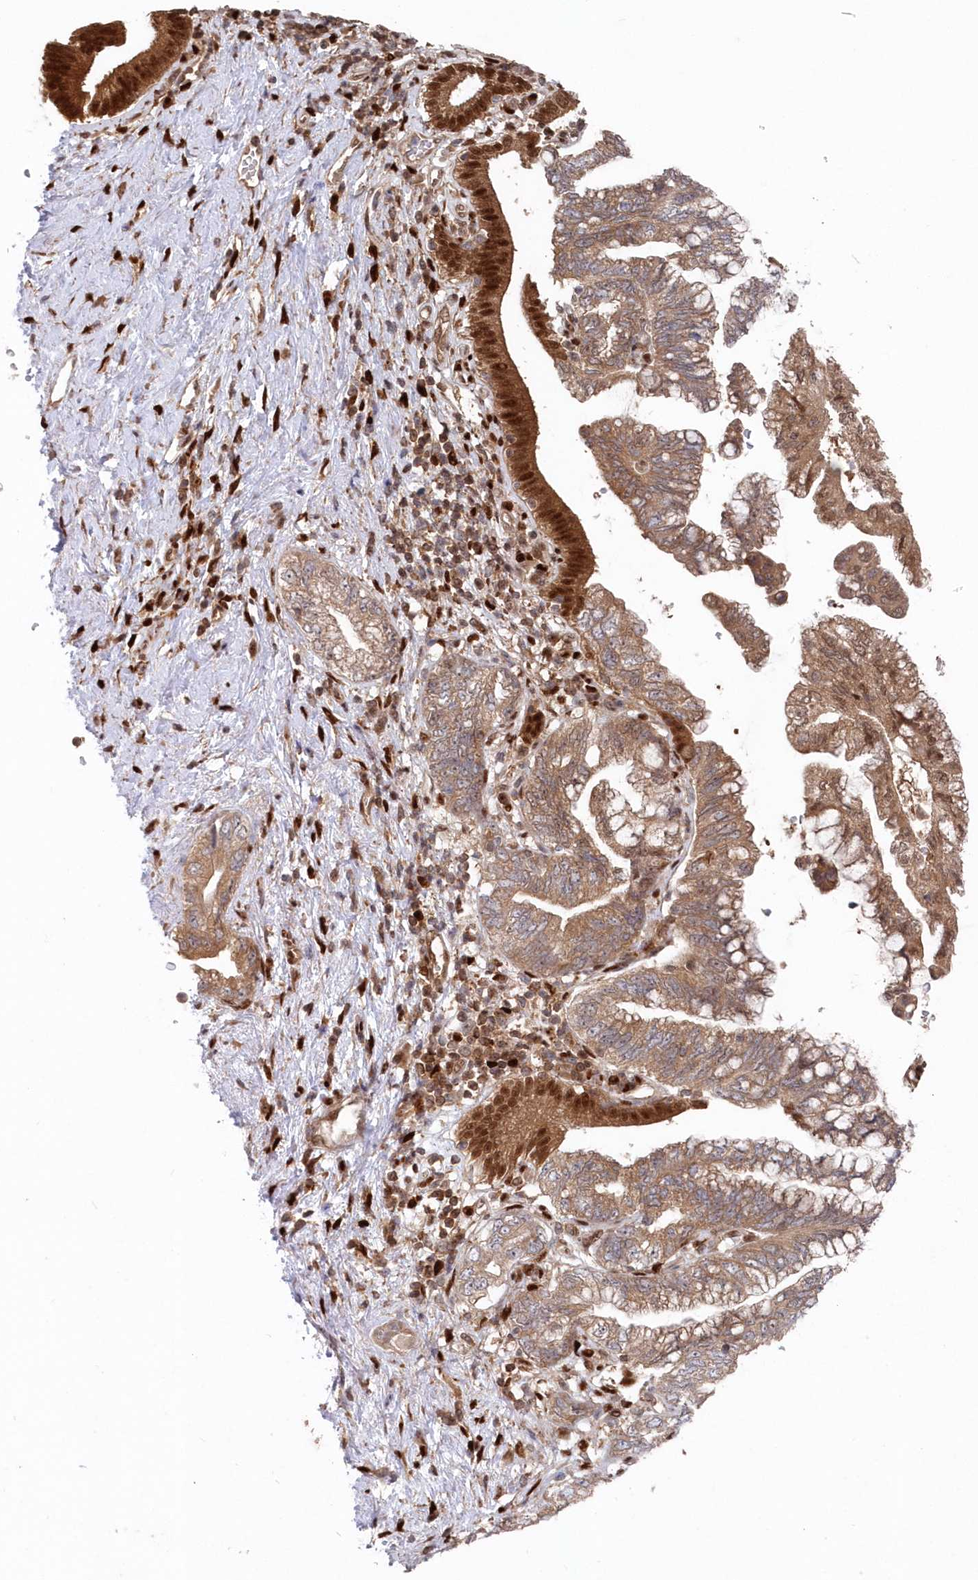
{"staining": {"intensity": "moderate", "quantity": ">75%", "location": "cytoplasmic/membranous,nuclear"}, "tissue": "pancreatic cancer", "cell_type": "Tumor cells", "image_type": "cancer", "snomed": [{"axis": "morphology", "description": "Adenocarcinoma, NOS"}, {"axis": "topography", "description": "Pancreas"}], "caption": "Immunohistochemistry (IHC) (DAB (3,3'-diaminobenzidine)) staining of human pancreatic cancer (adenocarcinoma) demonstrates moderate cytoplasmic/membranous and nuclear protein positivity in approximately >75% of tumor cells. The staining is performed using DAB brown chromogen to label protein expression. The nuclei are counter-stained blue using hematoxylin.", "gene": "ABHD14B", "patient": {"sex": "female", "age": 73}}